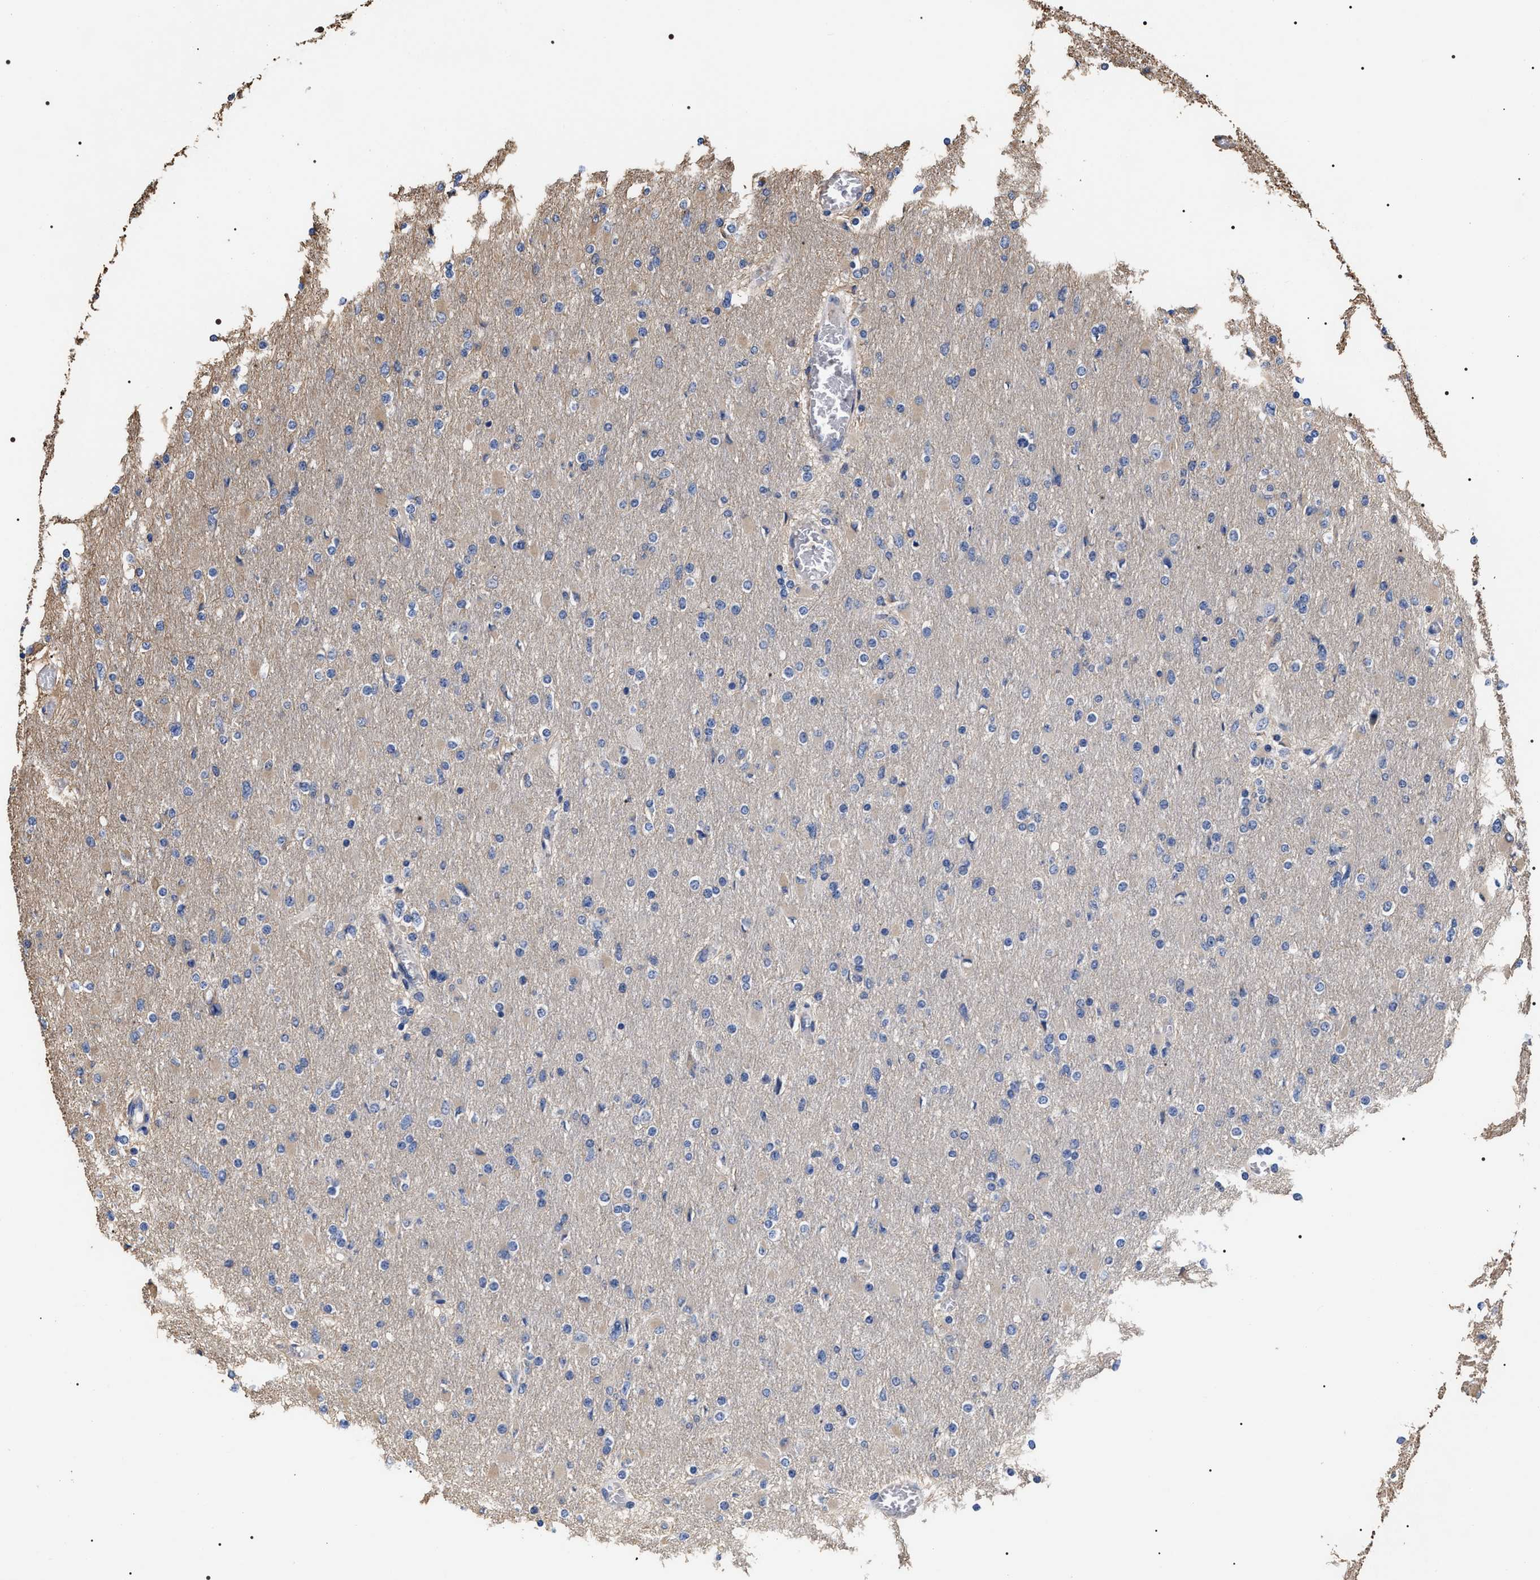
{"staining": {"intensity": "negative", "quantity": "none", "location": "none"}, "tissue": "glioma", "cell_type": "Tumor cells", "image_type": "cancer", "snomed": [{"axis": "morphology", "description": "Glioma, malignant, High grade"}, {"axis": "topography", "description": "Cerebral cortex"}], "caption": "DAB immunohistochemical staining of human glioma demonstrates no significant expression in tumor cells.", "gene": "TSPAN33", "patient": {"sex": "female", "age": 36}}